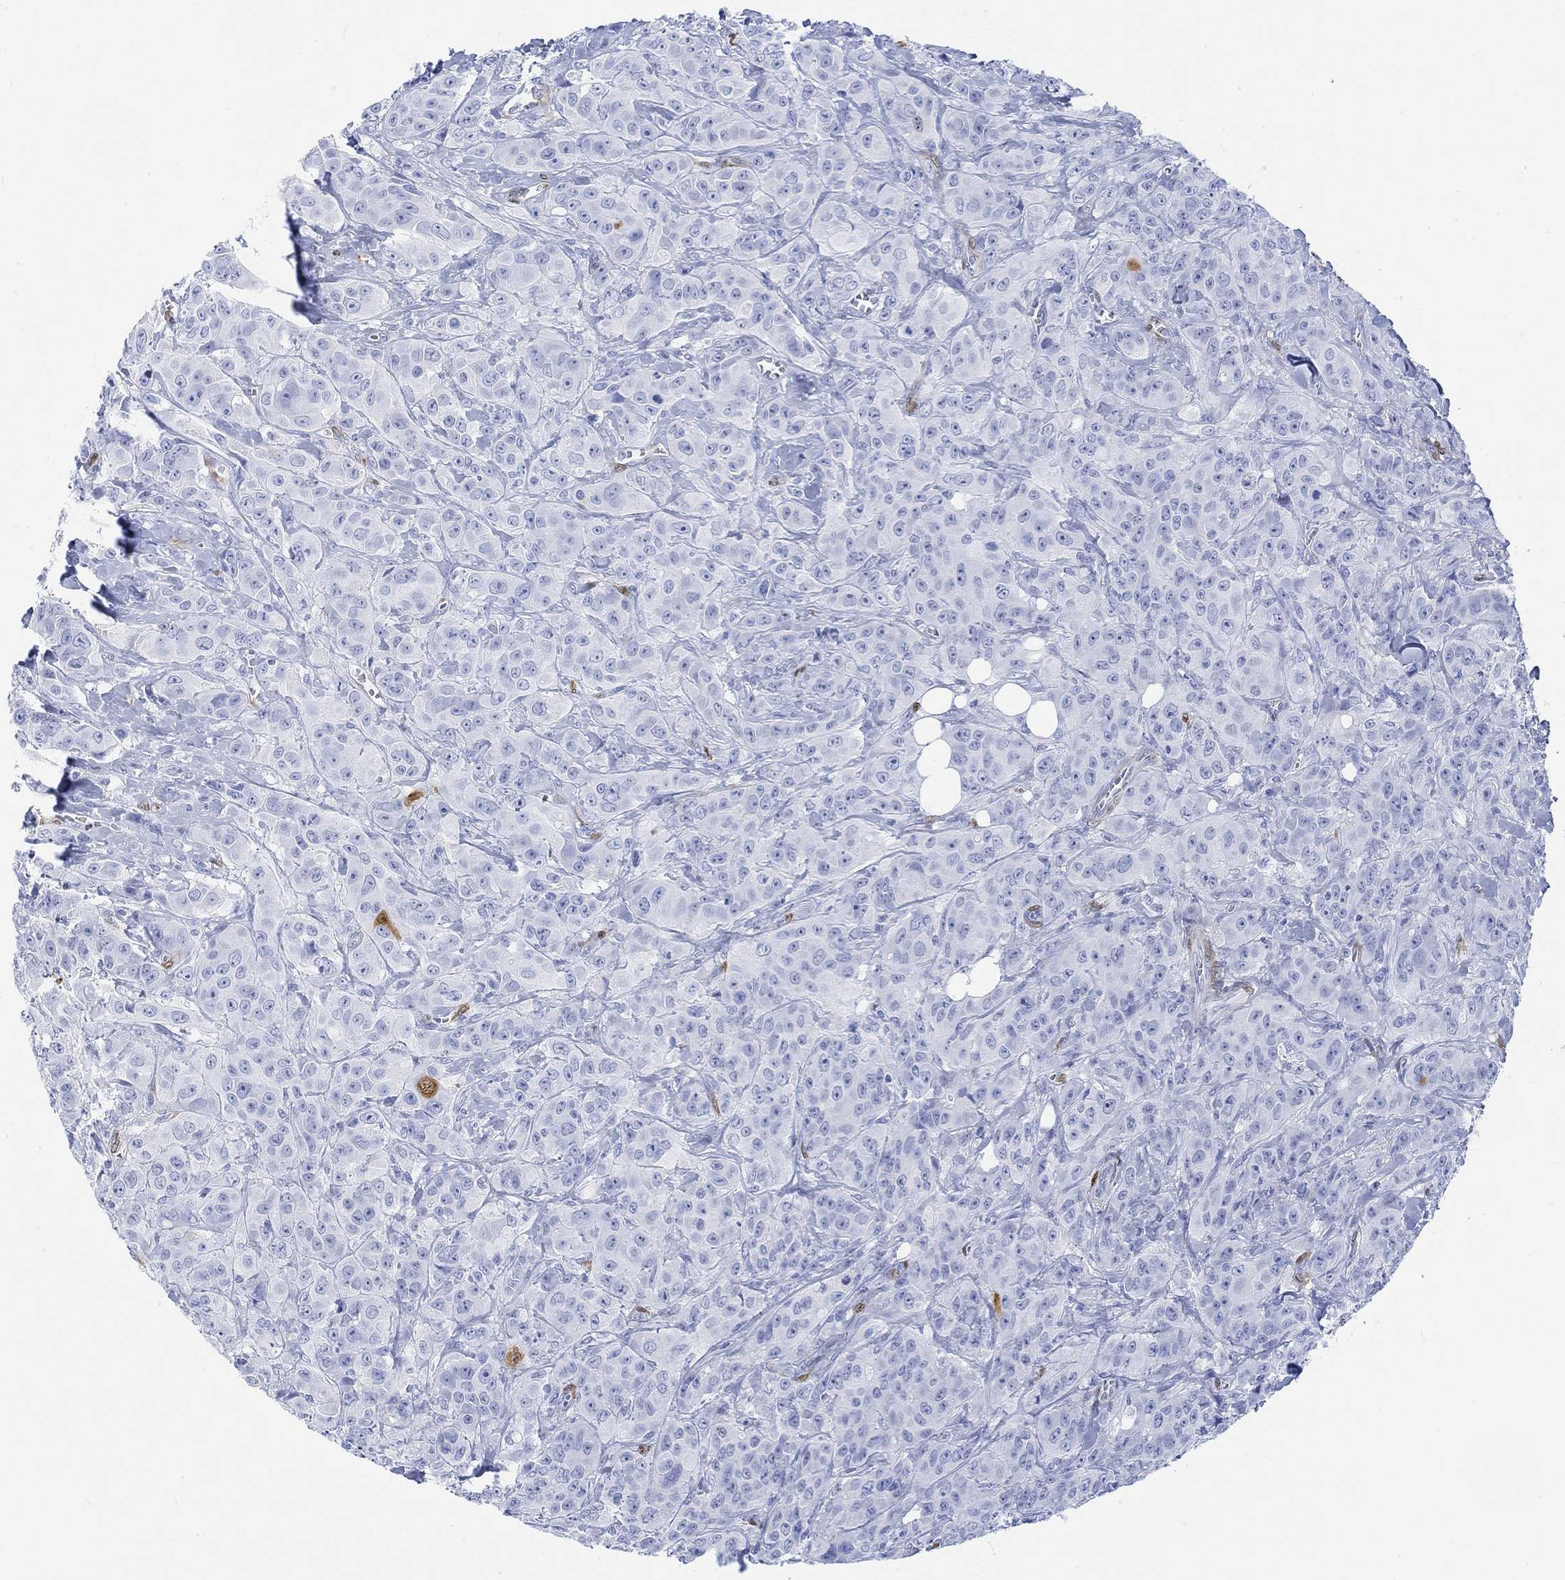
{"staining": {"intensity": "moderate", "quantity": "<25%", "location": "nuclear"}, "tissue": "breast cancer", "cell_type": "Tumor cells", "image_type": "cancer", "snomed": [{"axis": "morphology", "description": "Duct carcinoma"}, {"axis": "topography", "description": "Breast"}], "caption": "IHC (DAB) staining of breast infiltrating ductal carcinoma demonstrates moderate nuclear protein staining in about <25% of tumor cells.", "gene": "TPPP3", "patient": {"sex": "female", "age": 43}}